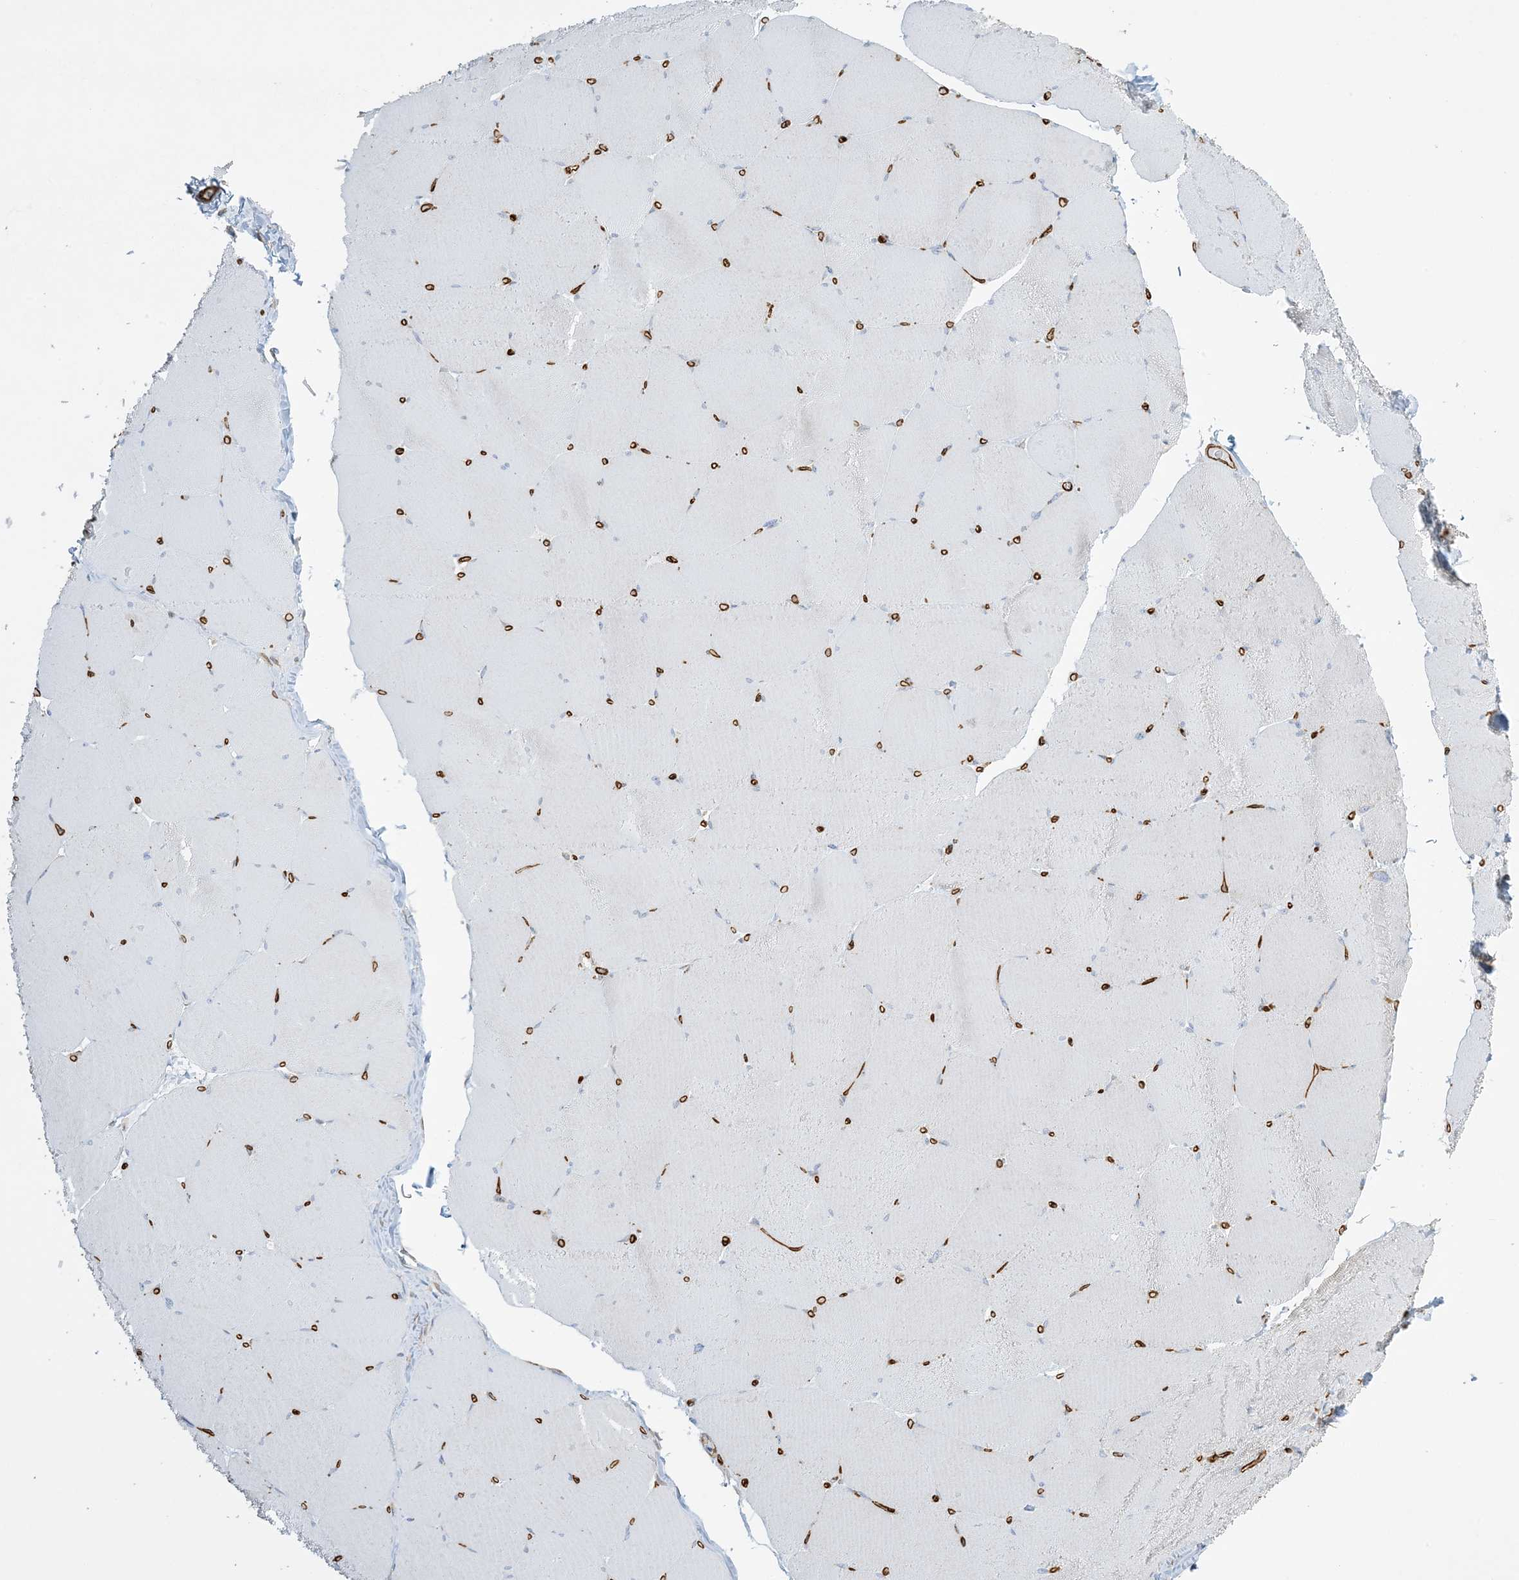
{"staining": {"intensity": "negative", "quantity": "none", "location": "none"}, "tissue": "skeletal muscle", "cell_type": "Myocytes", "image_type": "normal", "snomed": [{"axis": "morphology", "description": "Normal tissue, NOS"}, {"axis": "topography", "description": "Skeletal muscle"}, {"axis": "topography", "description": "Head-Neck"}], "caption": "Immunohistochemical staining of unremarkable human skeletal muscle reveals no significant staining in myocytes.", "gene": "AGA", "patient": {"sex": "male", "age": 66}}